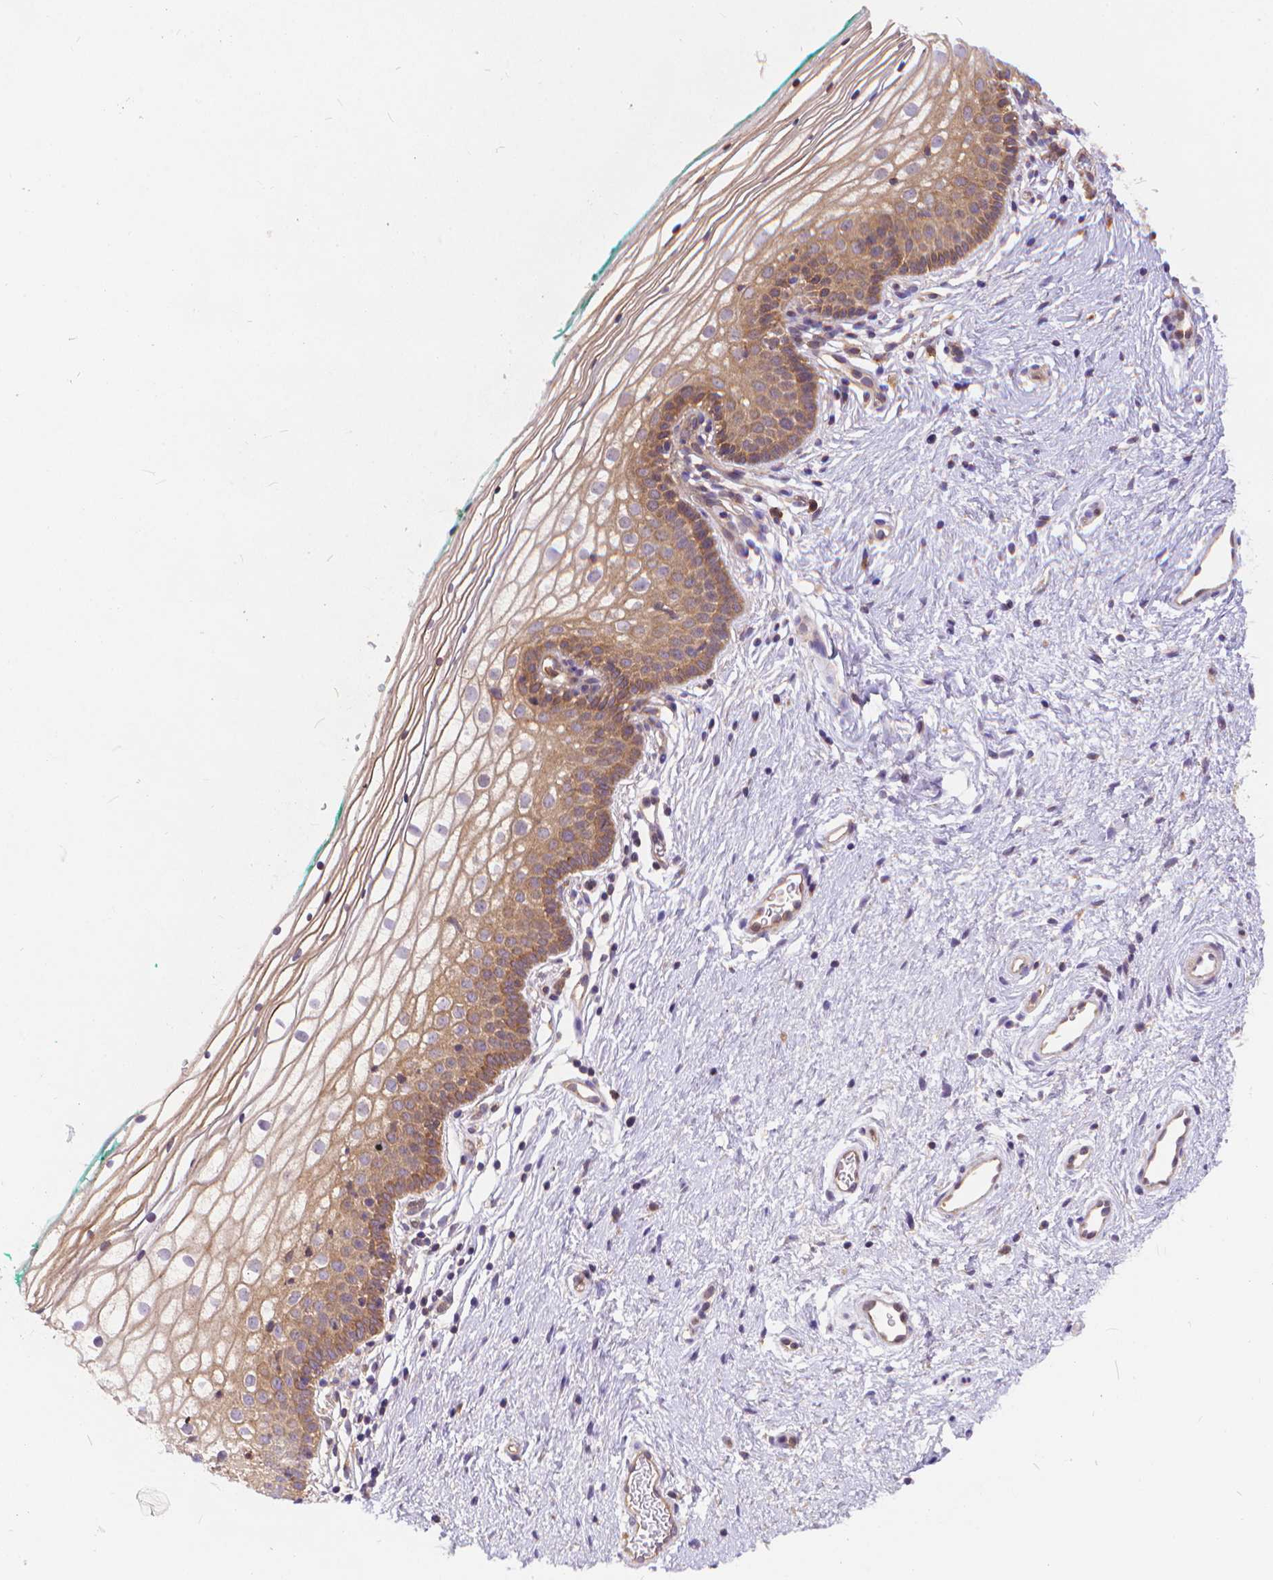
{"staining": {"intensity": "weak", "quantity": "25%-75%", "location": "cytoplasmic/membranous"}, "tissue": "vagina", "cell_type": "Squamous epithelial cells", "image_type": "normal", "snomed": [{"axis": "morphology", "description": "Normal tissue, NOS"}, {"axis": "topography", "description": "Vagina"}], "caption": "A brown stain highlights weak cytoplasmic/membranous positivity of a protein in squamous epithelial cells of benign human vagina. Using DAB (brown) and hematoxylin (blue) stains, captured at high magnification using brightfield microscopy.", "gene": "ARAP1", "patient": {"sex": "female", "age": 36}}